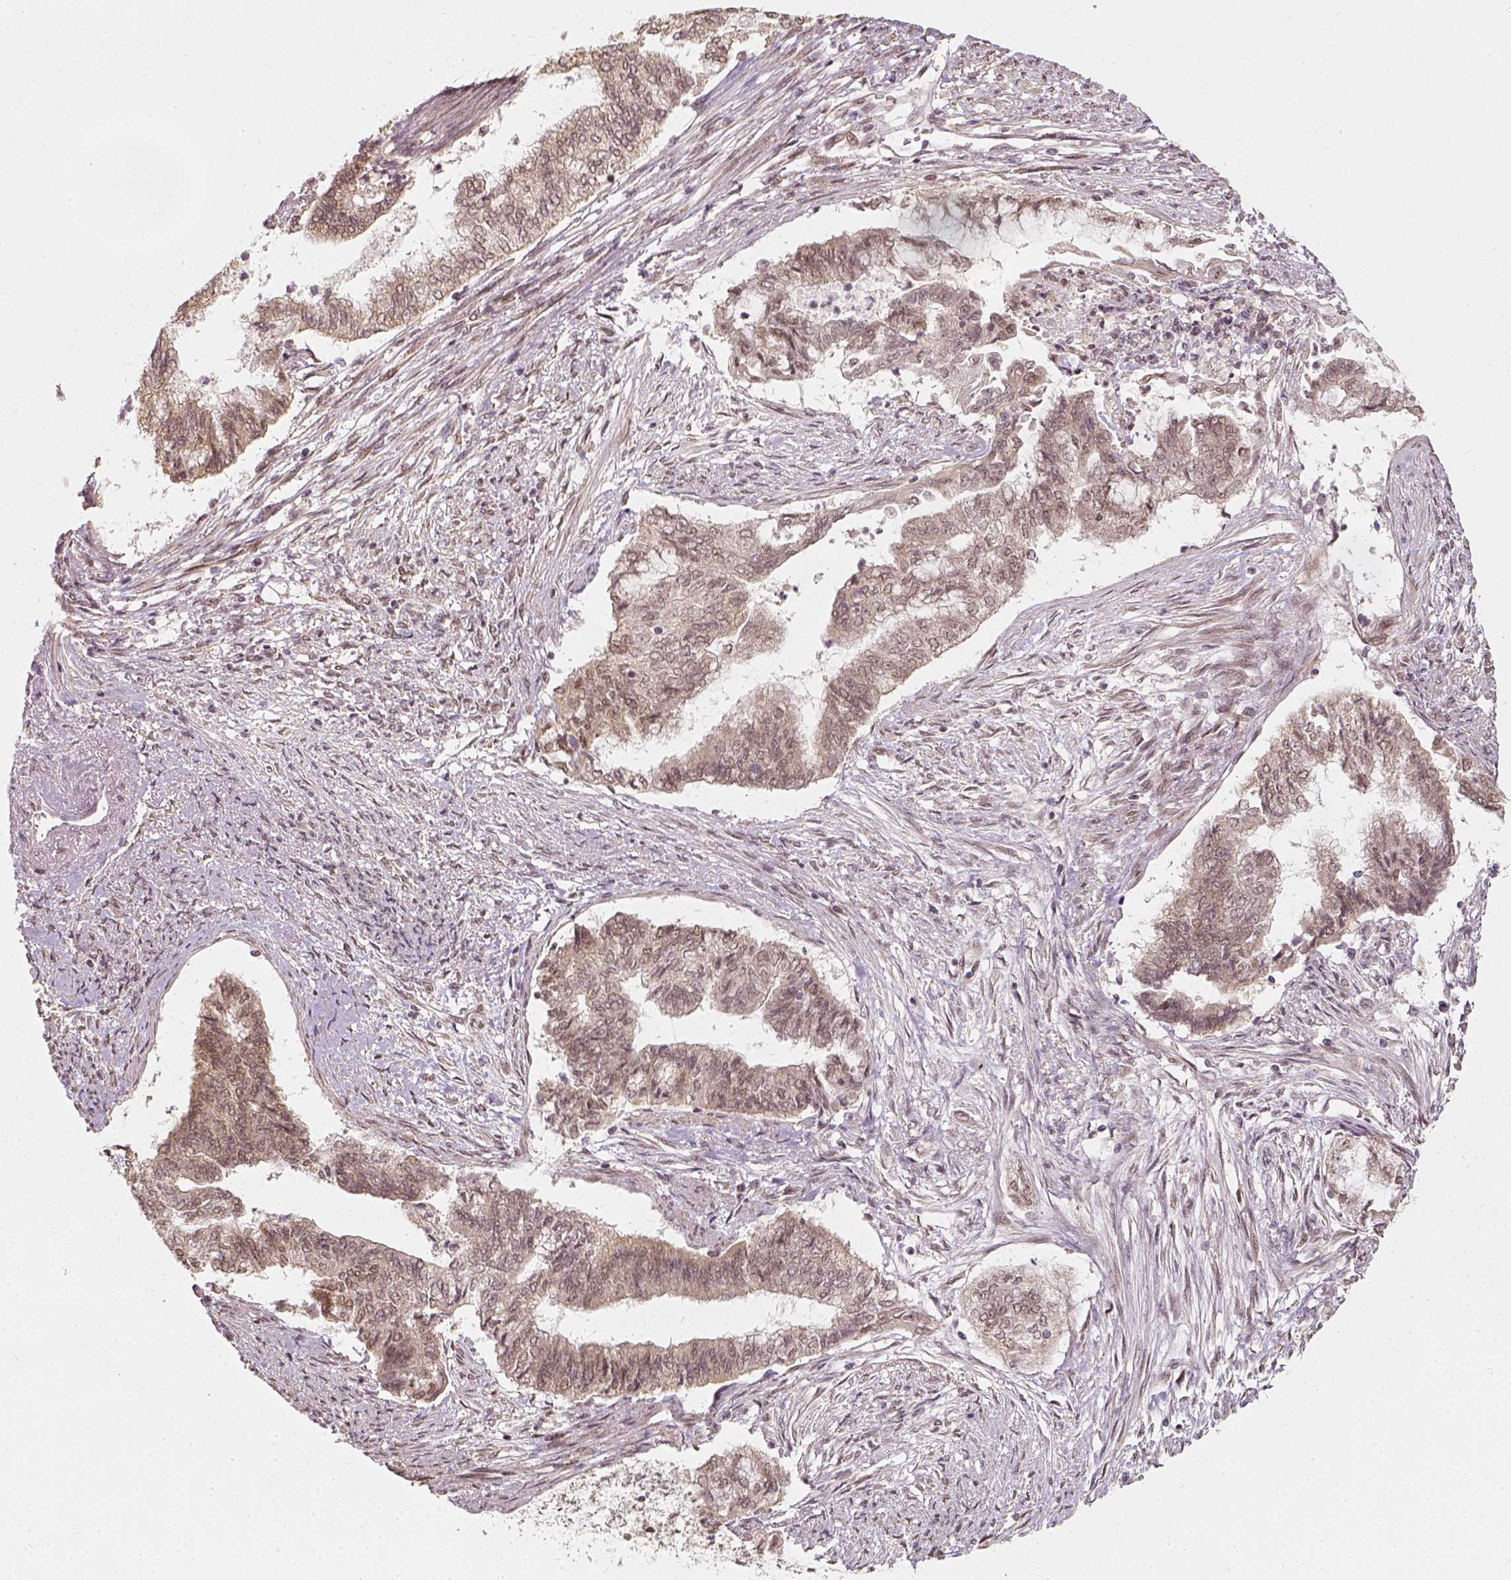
{"staining": {"intensity": "weak", "quantity": "25%-75%", "location": "nuclear"}, "tissue": "endometrial cancer", "cell_type": "Tumor cells", "image_type": "cancer", "snomed": [{"axis": "morphology", "description": "Adenocarcinoma, NOS"}, {"axis": "topography", "description": "Endometrium"}], "caption": "Immunohistochemical staining of human endometrial adenocarcinoma displays low levels of weak nuclear protein positivity in approximately 25%-75% of tumor cells. (Brightfield microscopy of DAB IHC at high magnification).", "gene": "ZMAT3", "patient": {"sex": "female", "age": 65}}